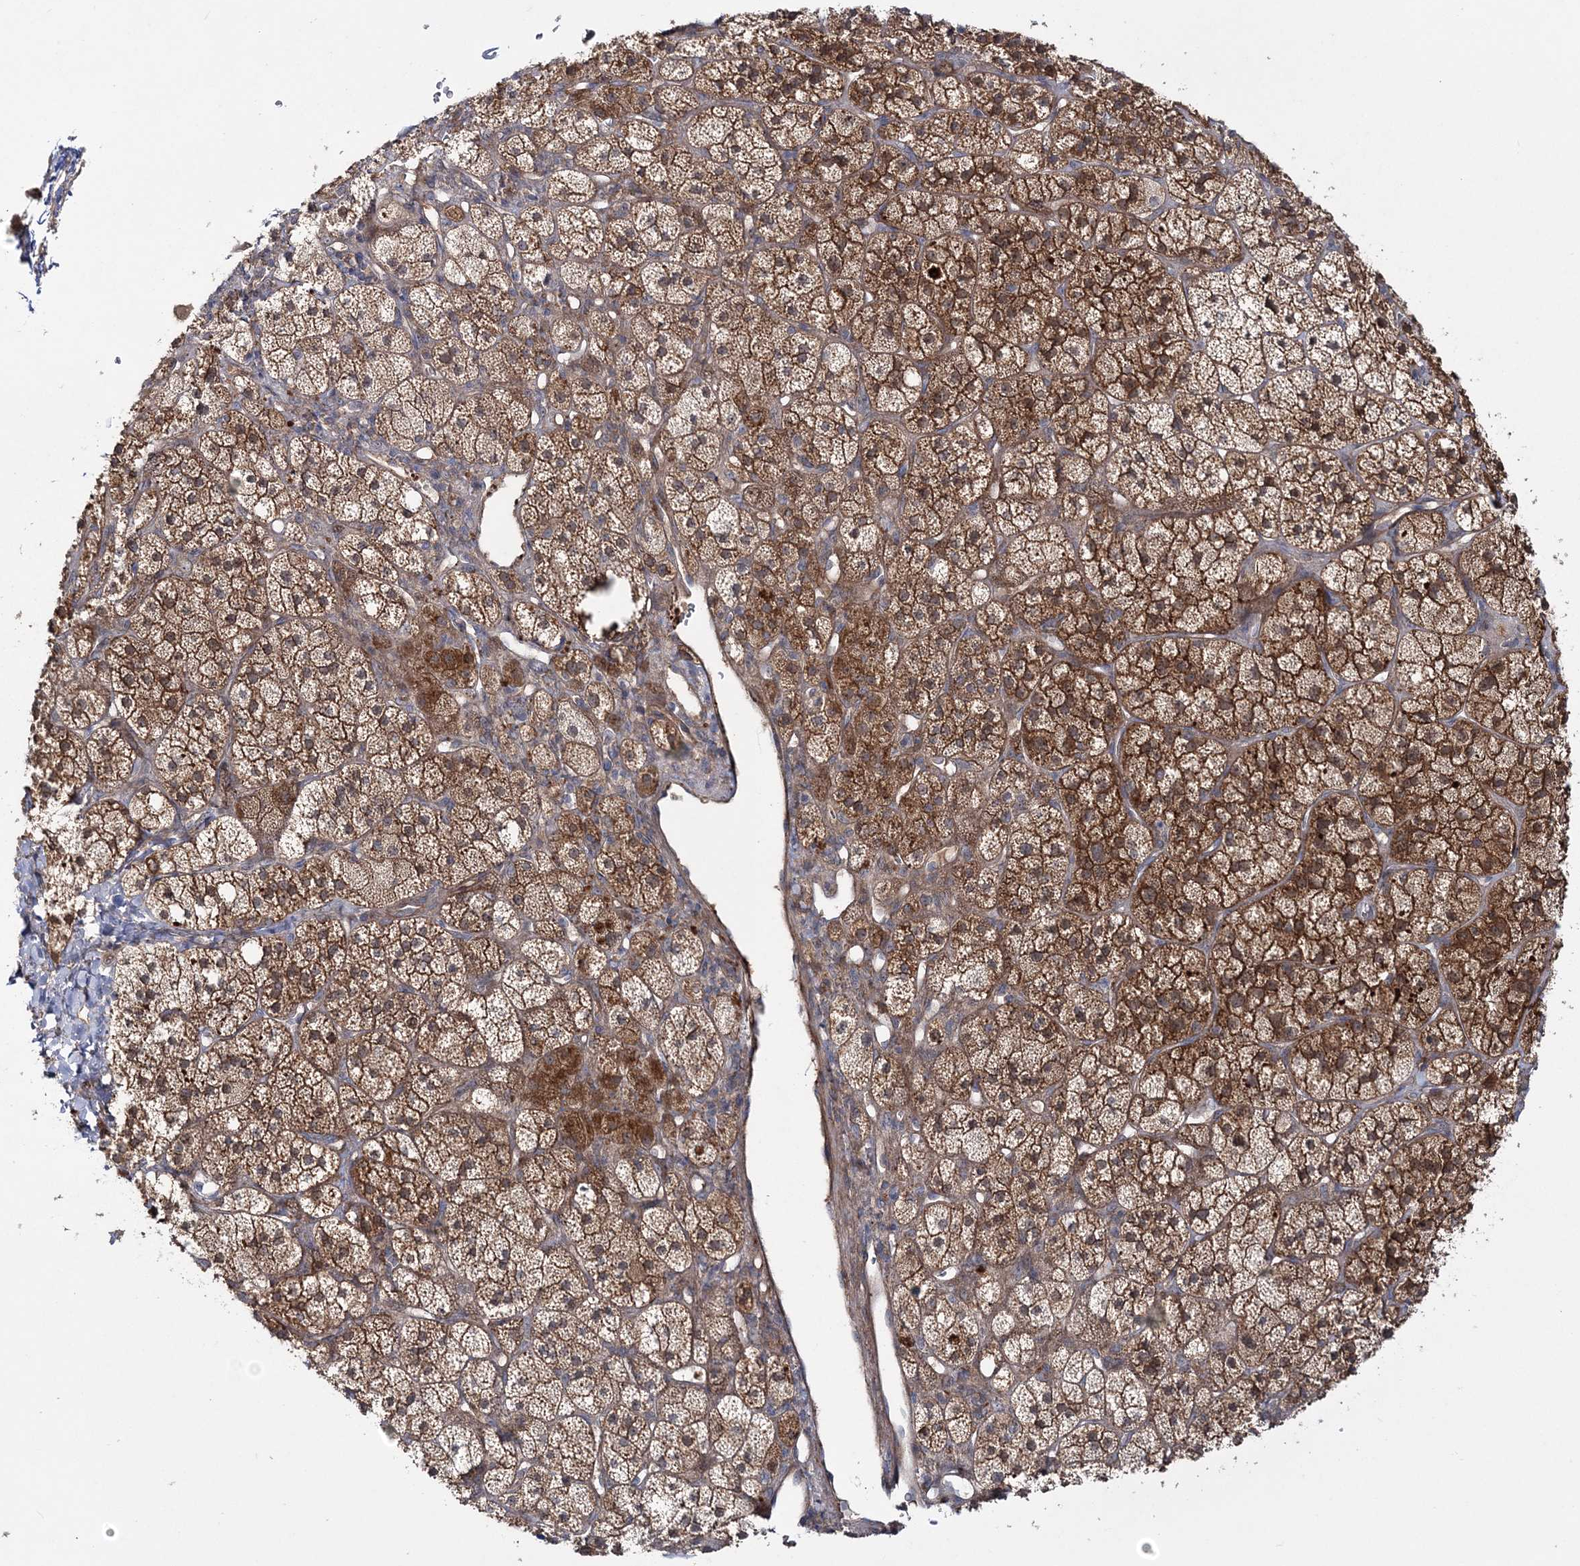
{"staining": {"intensity": "strong", "quantity": ">75%", "location": "cytoplasmic/membranous"}, "tissue": "adrenal gland", "cell_type": "Glandular cells", "image_type": "normal", "snomed": [{"axis": "morphology", "description": "Normal tissue, NOS"}, {"axis": "topography", "description": "Adrenal gland"}], "caption": "Protein staining by immunohistochemistry shows strong cytoplasmic/membranous expression in approximately >75% of glandular cells in unremarkable adrenal gland.", "gene": "MOCS2", "patient": {"sex": "male", "age": 61}}